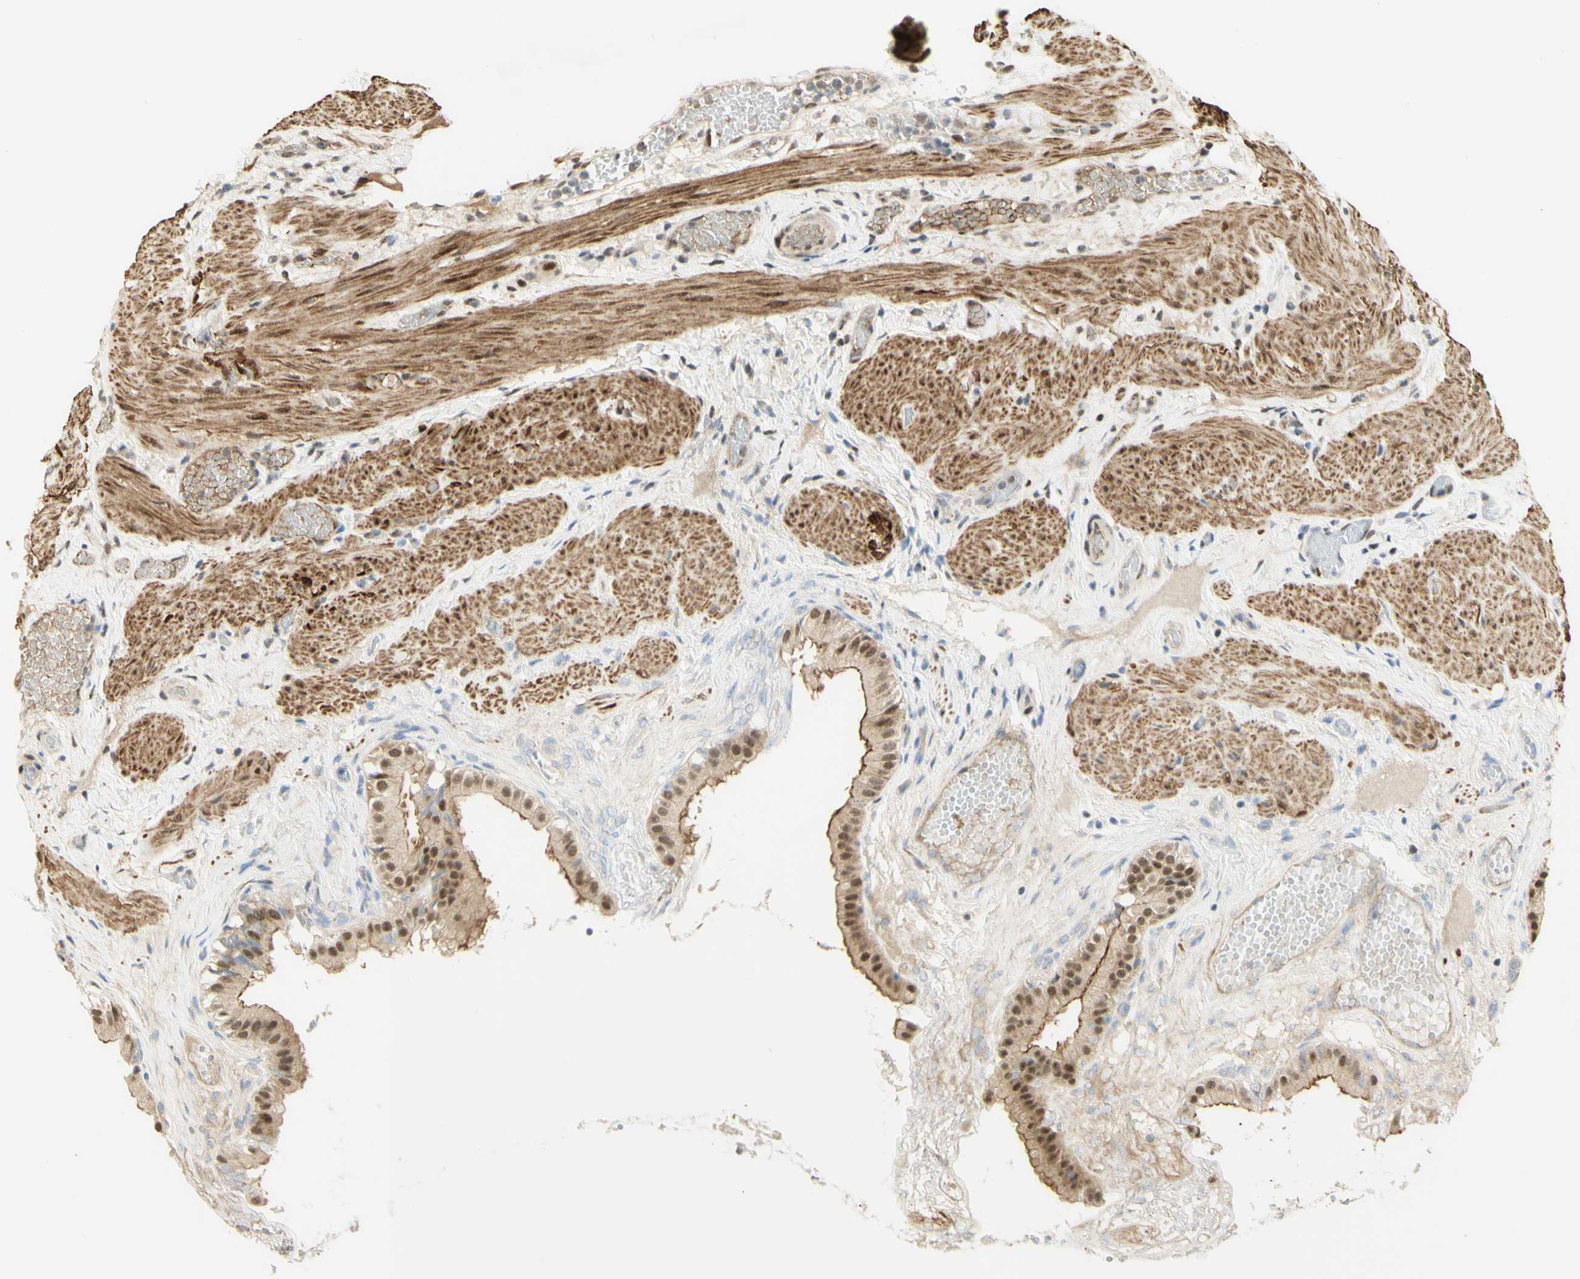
{"staining": {"intensity": "moderate", "quantity": ">75%", "location": "nuclear"}, "tissue": "gallbladder", "cell_type": "Glandular cells", "image_type": "normal", "snomed": [{"axis": "morphology", "description": "Normal tissue, NOS"}, {"axis": "topography", "description": "Gallbladder"}], "caption": "DAB immunohistochemical staining of benign gallbladder reveals moderate nuclear protein staining in approximately >75% of glandular cells.", "gene": "DDX1", "patient": {"sex": "female", "age": 26}}